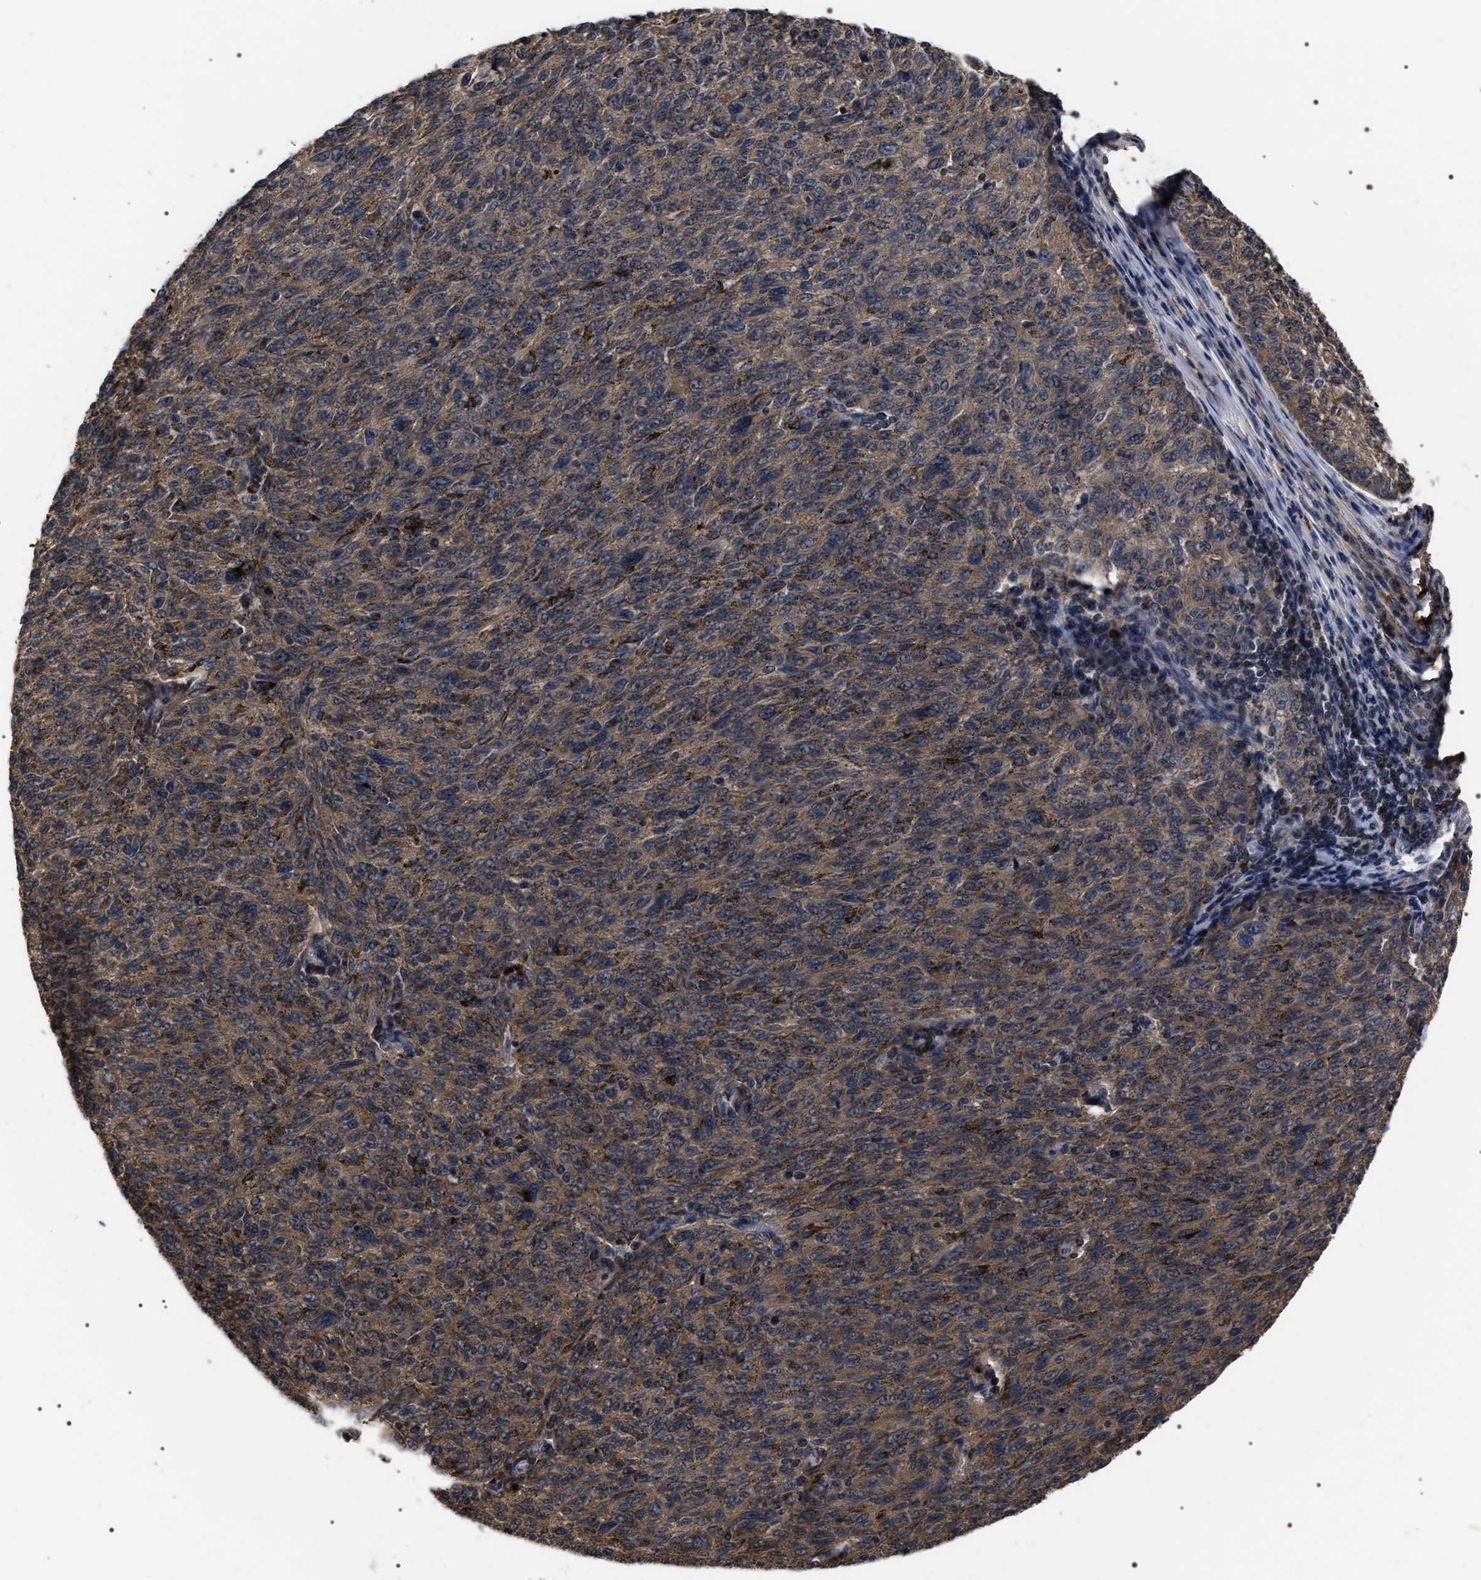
{"staining": {"intensity": "moderate", "quantity": ">75%", "location": "cytoplasmic/membranous"}, "tissue": "melanoma", "cell_type": "Tumor cells", "image_type": "cancer", "snomed": [{"axis": "morphology", "description": "Malignant melanoma, NOS"}, {"axis": "topography", "description": "Skin"}], "caption": "The photomicrograph exhibits staining of malignant melanoma, revealing moderate cytoplasmic/membranous protein positivity (brown color) within tumor cells. Using DAB (brown) and hematoxylin (blue) stains, captured at high magnification using brightfield microscopy.", "gene": "UPF3A", "patient": {"sex": "female", "age": 72}}